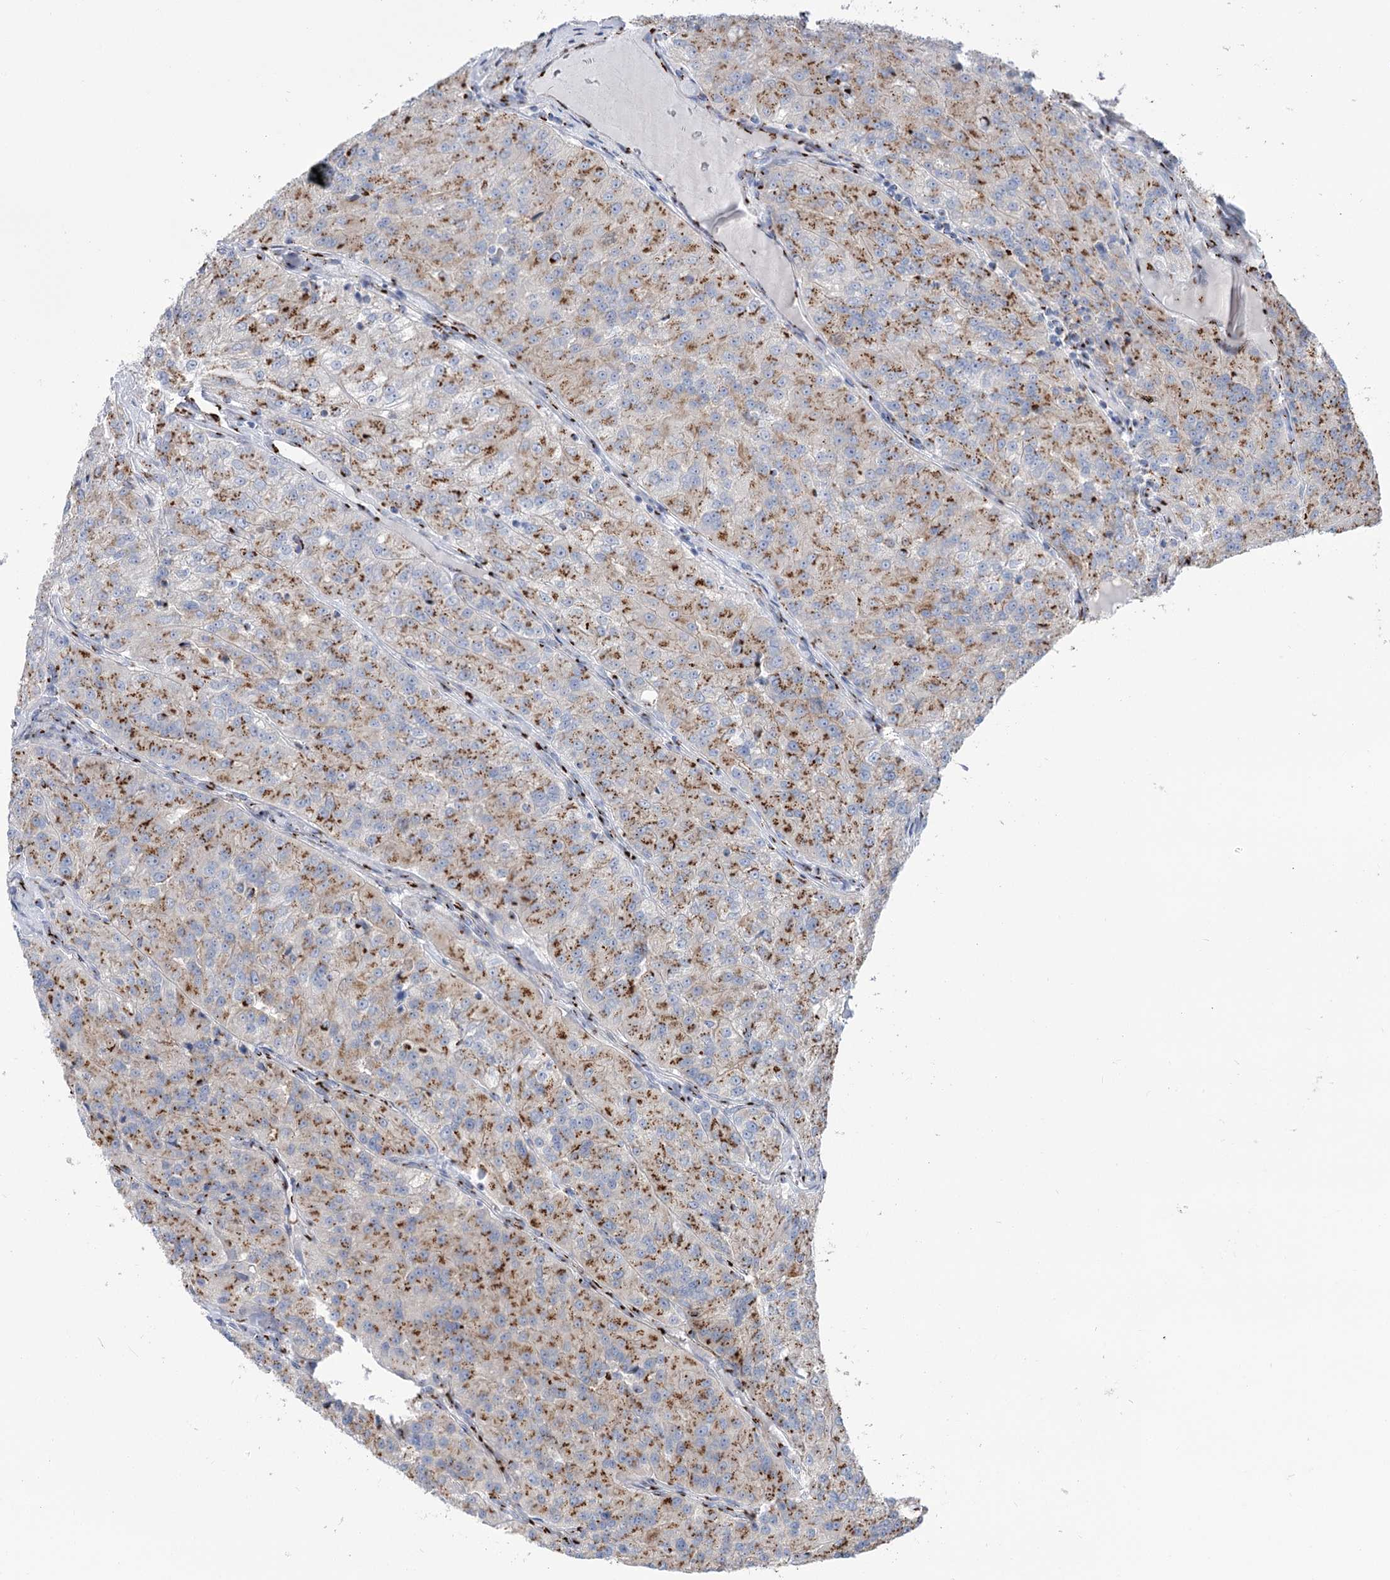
{"staining": {"intensity": "moderate", "quantity": ">75%", "location": "cytoplasmic/membranous"}, "tissue": "renal cancer", "cell_type": "Tumor cells", "image_type": "cancer", "snomed": [{"axis": "morphology", "description": "Adenocarcinoma, NOS"}, {"axis": "topography", "description": "Kidney"}], "caption": "This photomicrograph shows IHC staining of renal adenocarcinoma, with medium moderate cytoplasmic/membranous positivity in about >75% of tumor cells.", "gene": "TMEM165", "patient": {"sex": "female", "age": 63}}